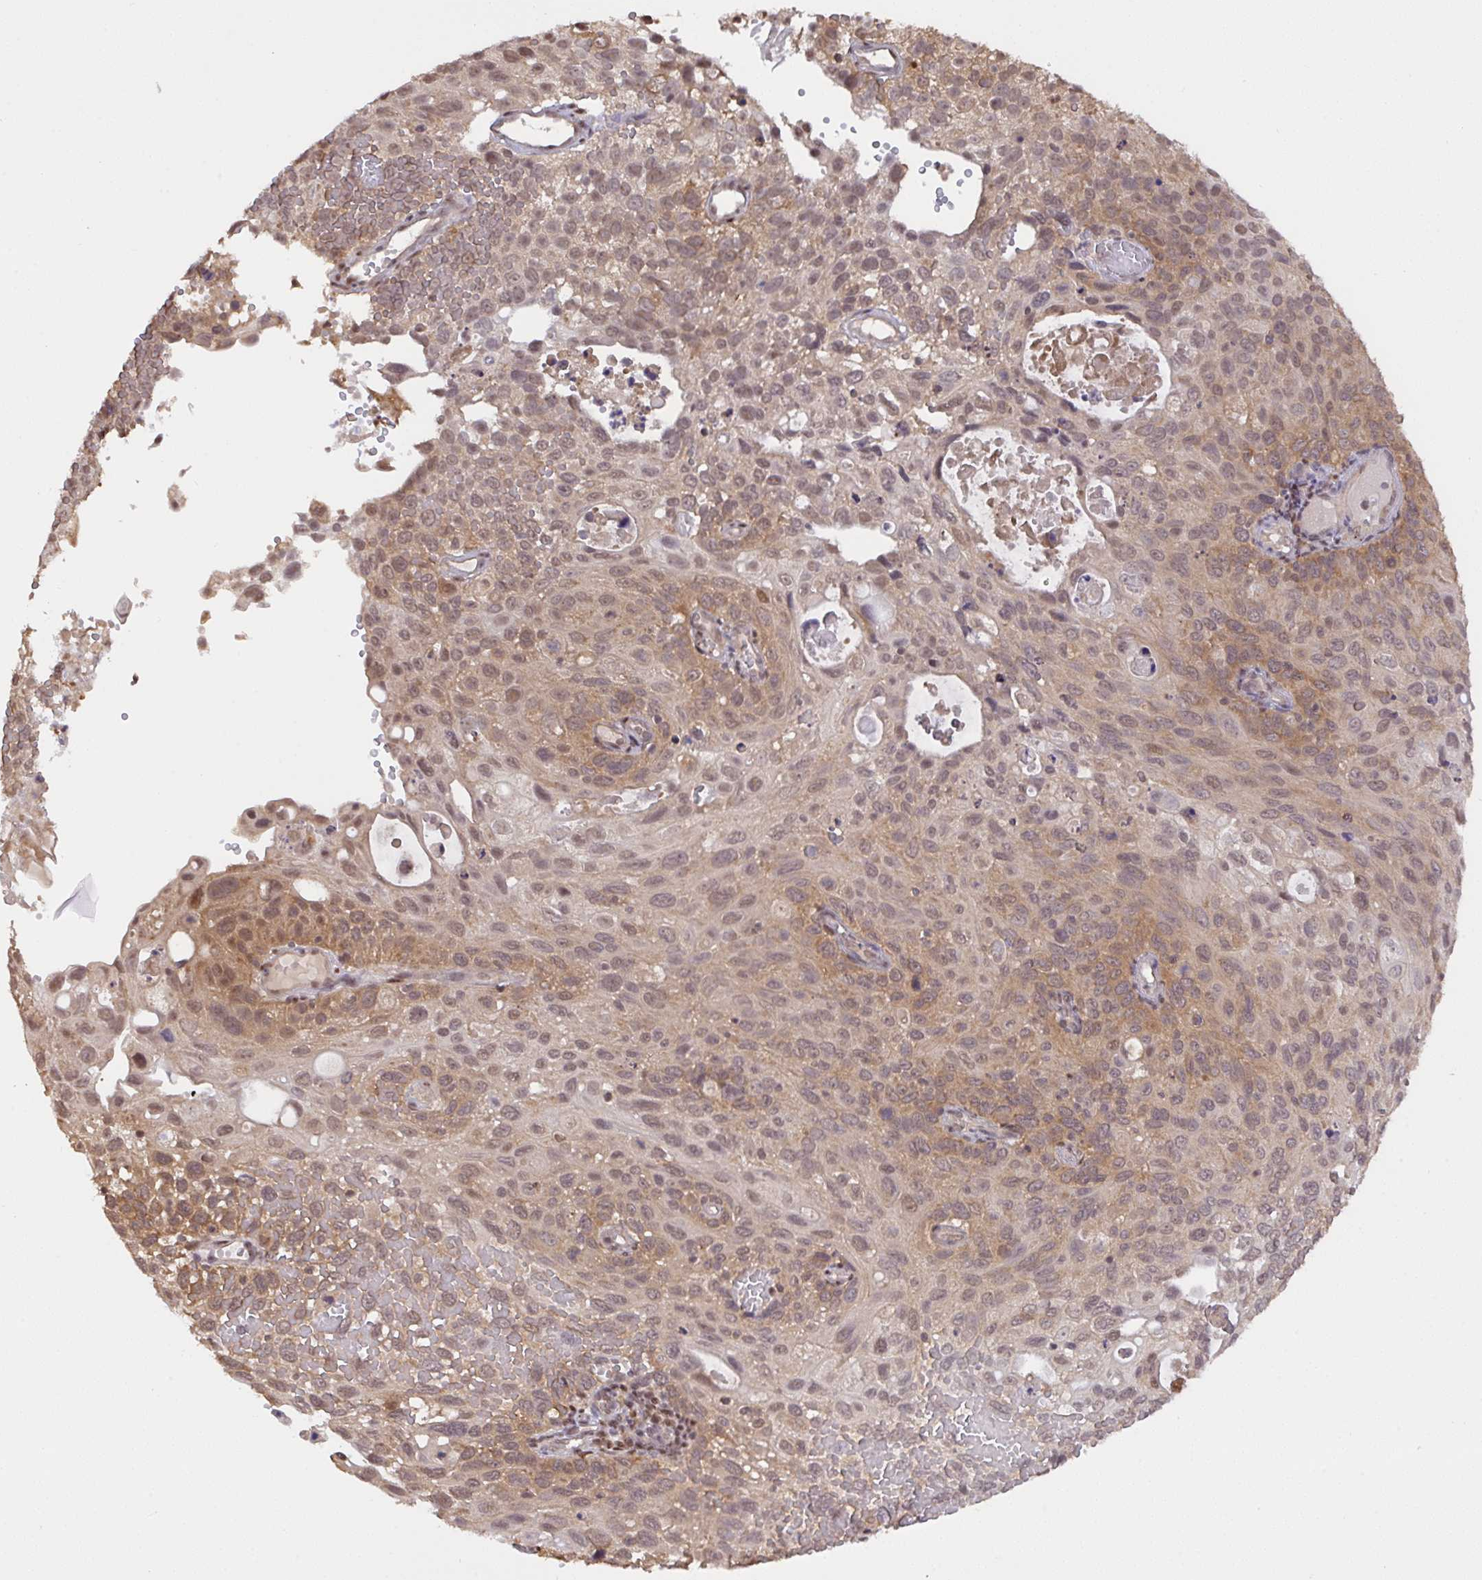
{"staining": {"intensity": "moderate", "quantity": ">75%", "location": "cytoplasmic/membranous,nuclear"}, "tissue": "cervical cancer", "cell_type": "Tumor cells", "image_type": "cancer", "snomed": [{"axis": "morphology", "description": "Squamous cell carcinoma, NOS"}, {"axis": "topography", "description": "Cervix"}], "caption": "An immunohistochemistry image of neoplastic tissue is shown. Protein staining in brown shows moderate cytoplasmic/membranous and nuclear positivity in squamous cell carcinoma (cervical) within tumor cells.", "gene": "C12orf57", "patient": {"sex": "female", "age": 70}}